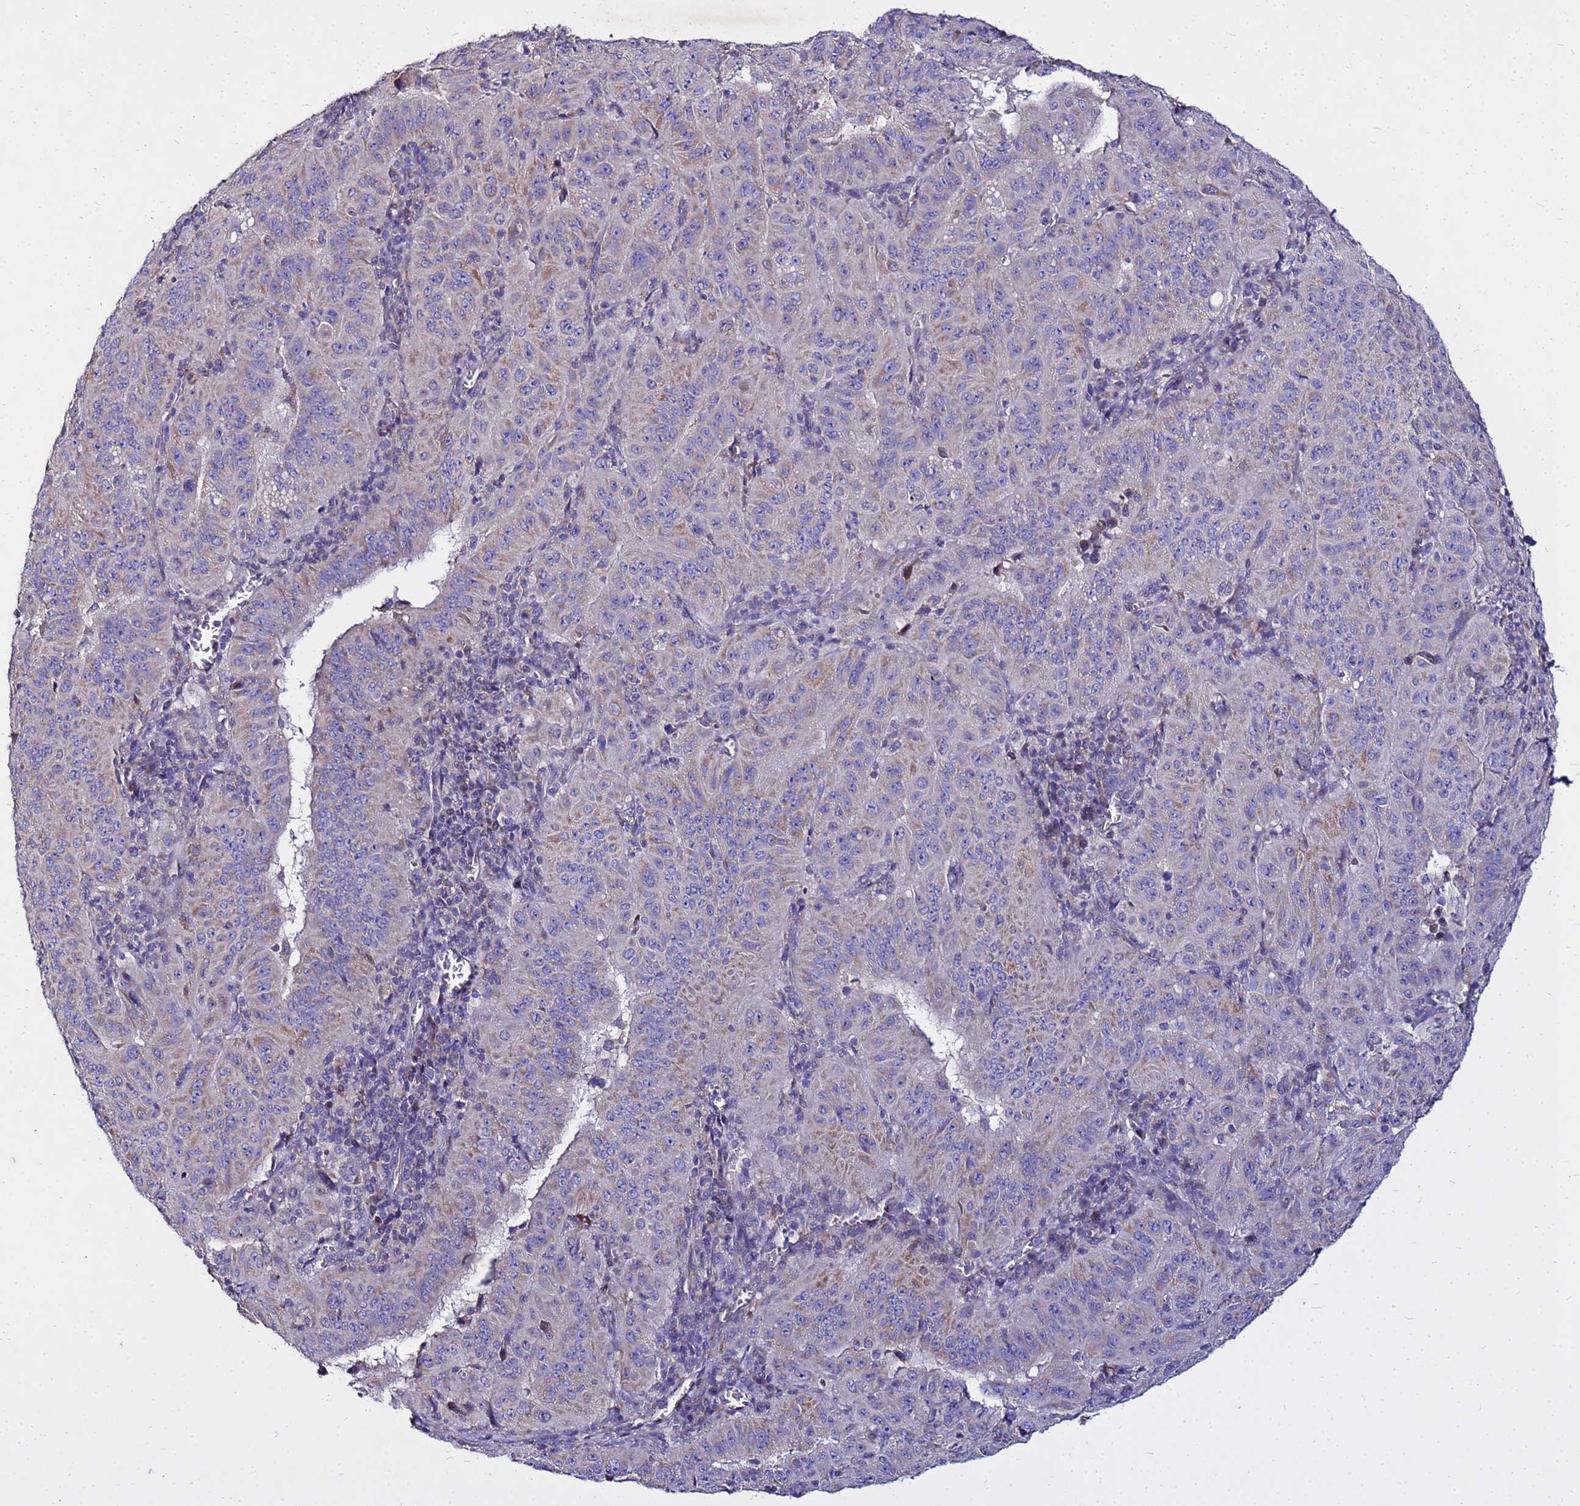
{"staining": {"intensity": "weak", "quantity": "25%-75%", "location": "cytoplasmic/membranous"}, "tissue": "pancreatic cancer", "cell_type": "Tumor cells", "image_type": "cancer", "snomed": [{"axis": "morphology", "description": "Adenocarcinoma, NOS"}, {"axis": "topography", "description": "Pancreas"}], "caption": "Pancreatic cancer stained for a protein reveals weak cytoplasmic/membranous positivity in tumor cells.", "gene": "COX14", "patient": {"sex": "male", "age": 63}}